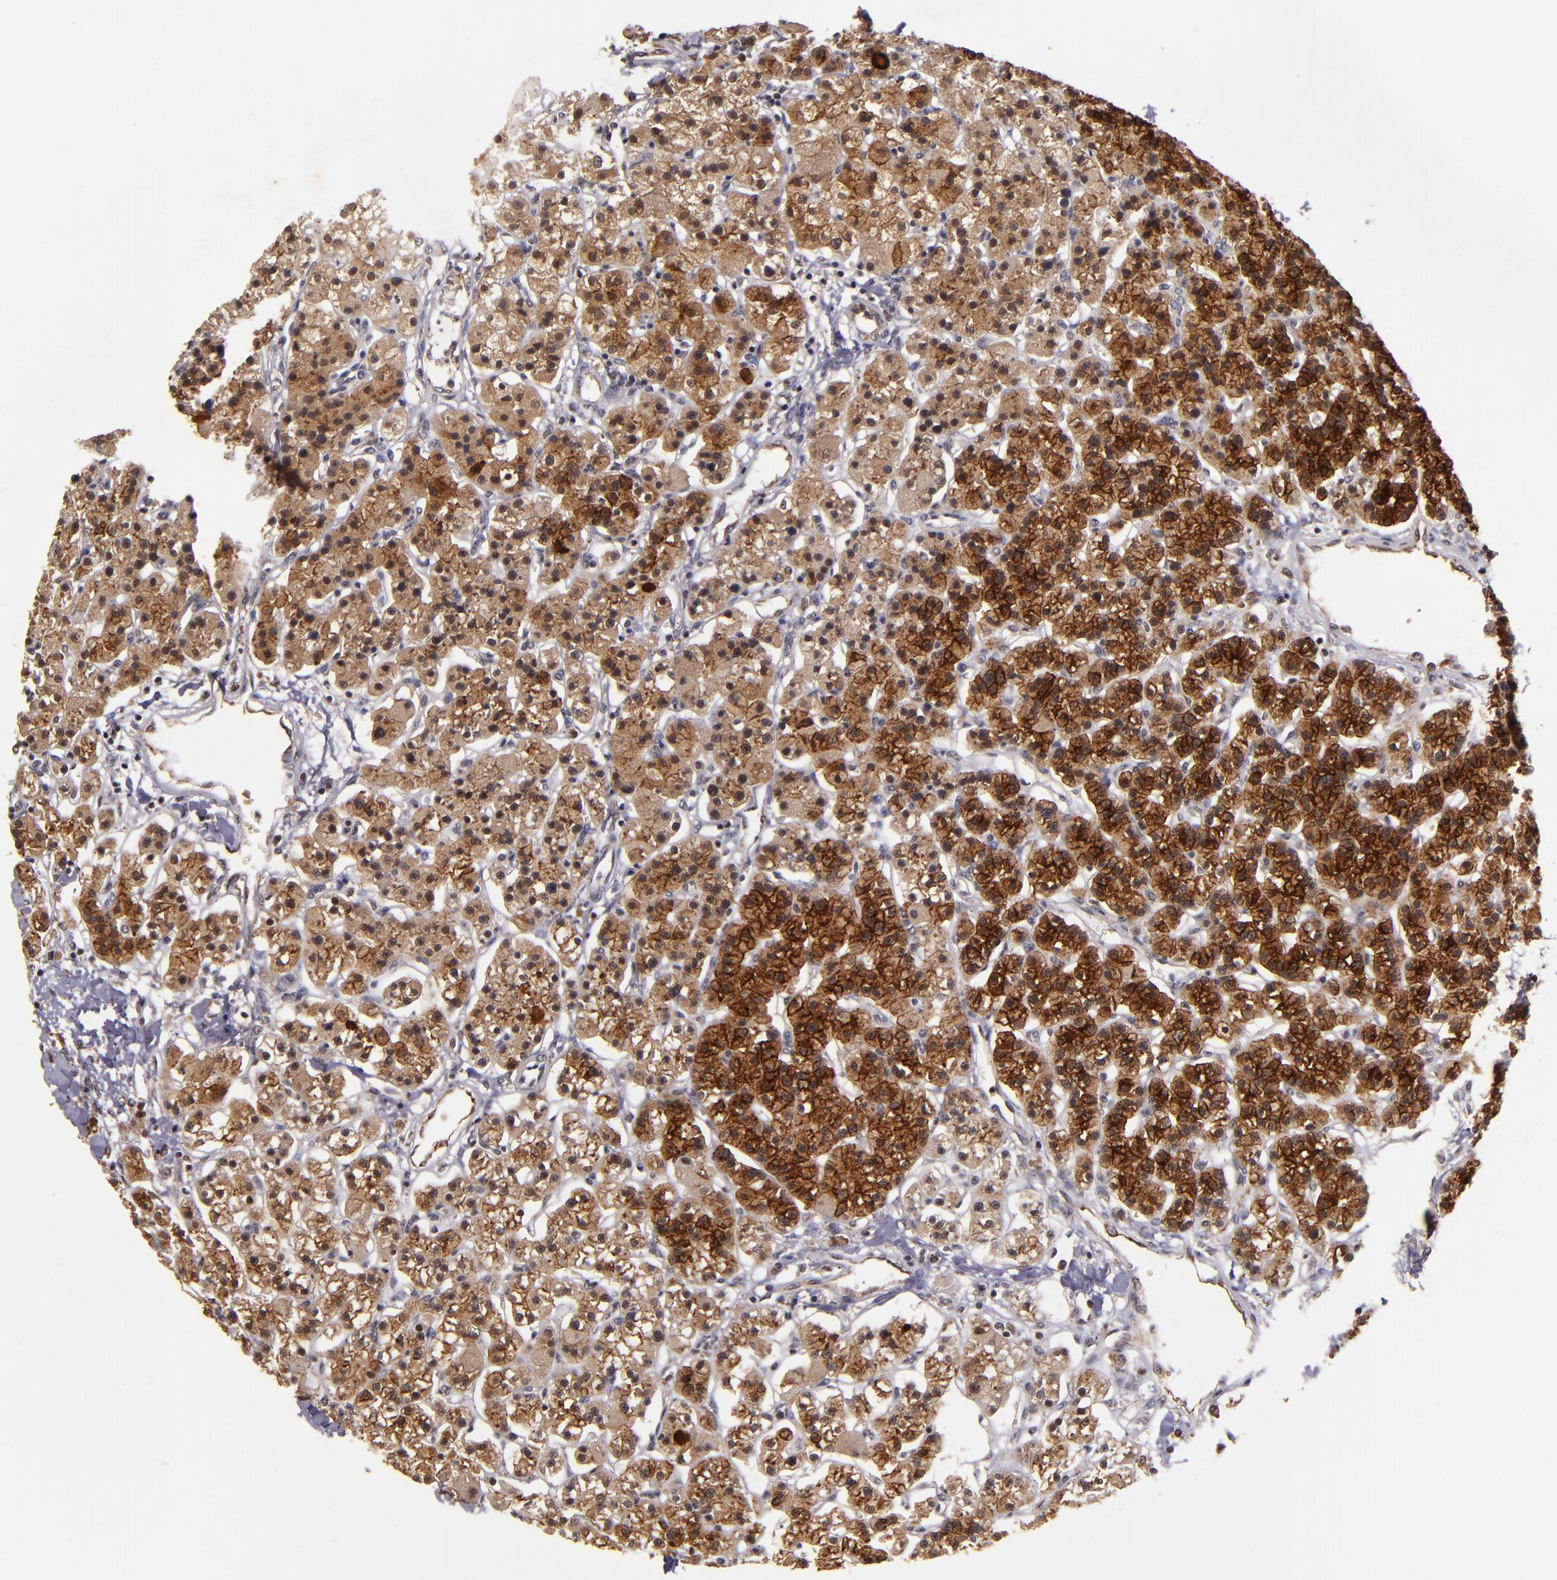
{"staining": {"intensity": "strong", "quantity": ">75%", "location": "cytoplasmic/membranous"}, "tissue": "parathyroid gland", "cell_type": "Glandular cells", "image_type": "normal", "snomed": [{"axis": "morphology", "description": "Normal tissue, NOS"}, {"axis": "topography", "description": "Parathyroid gland"}], "caption": "This is an image of immunohistochemistry (IHC) staining of unremarkable parathyroid gland, which shows strong staining in the cytoplasmic/membranous of glandular cells.", "gene": "RIOK3", "patient": {"sex": "female", "age": 58}}